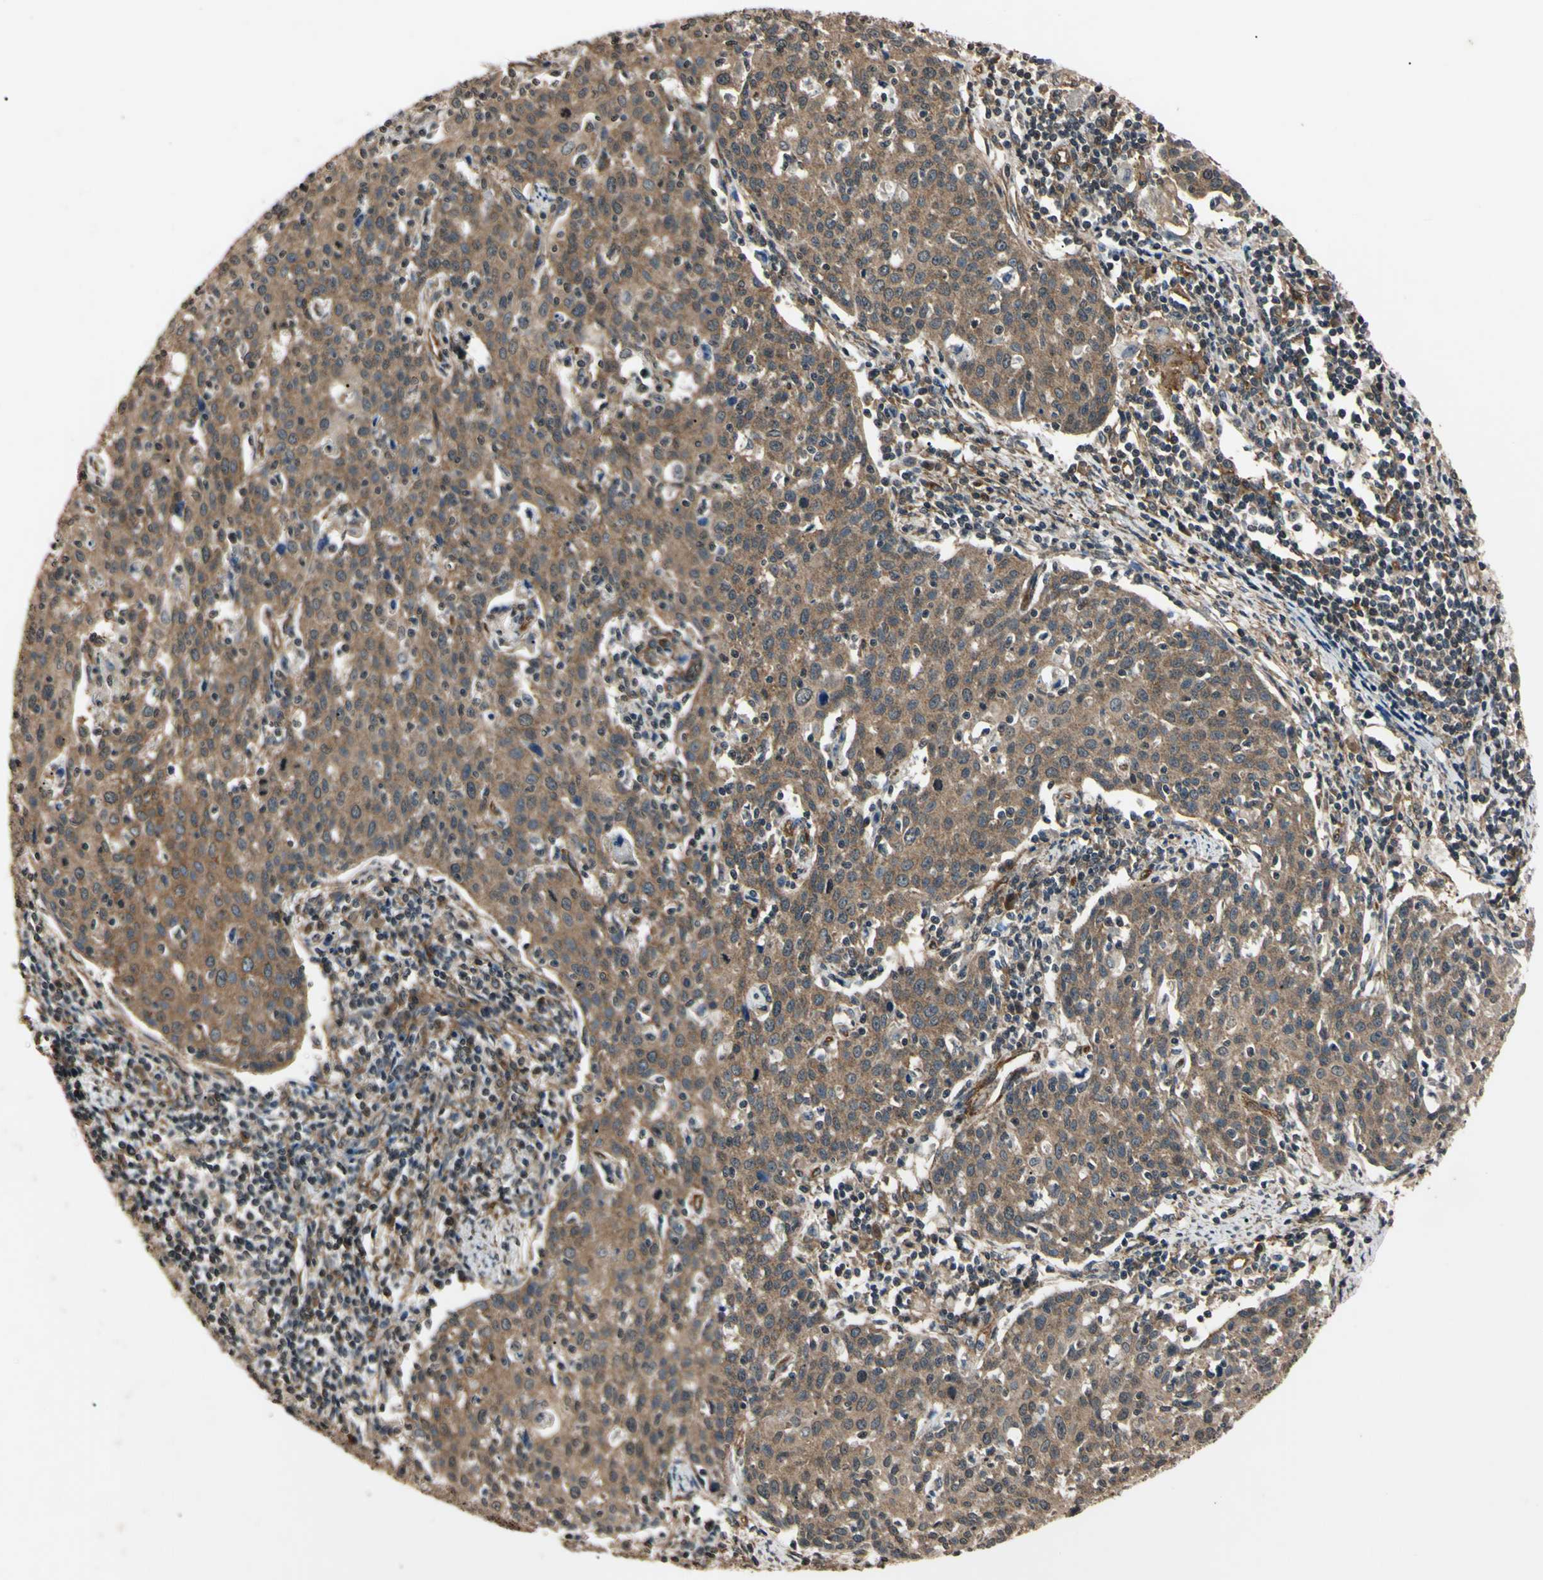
{"staining": {"intensity": "moderate", "quantity": "25%-75%", "location": "cytoplasmic/membranous"}, "tissue": "cervical cancer", "cell_type": "Tumor cells", "image_type": "cancer", "snomed": [{"axis": "morphology", "description": "Squamous cell carcinoma, NOS"}, {"axis": "topography", "description": "Cervix"}], "caption": "Immunohistochemical staining of human squamous cell carcinoma (cervical) exhibits medium levels of moderate cytoplasmic/membranous positivity in approximately 25%-75% of tumor cells.", "gene": "EPN1", "patient": {"sex": "female", "age": 38}}